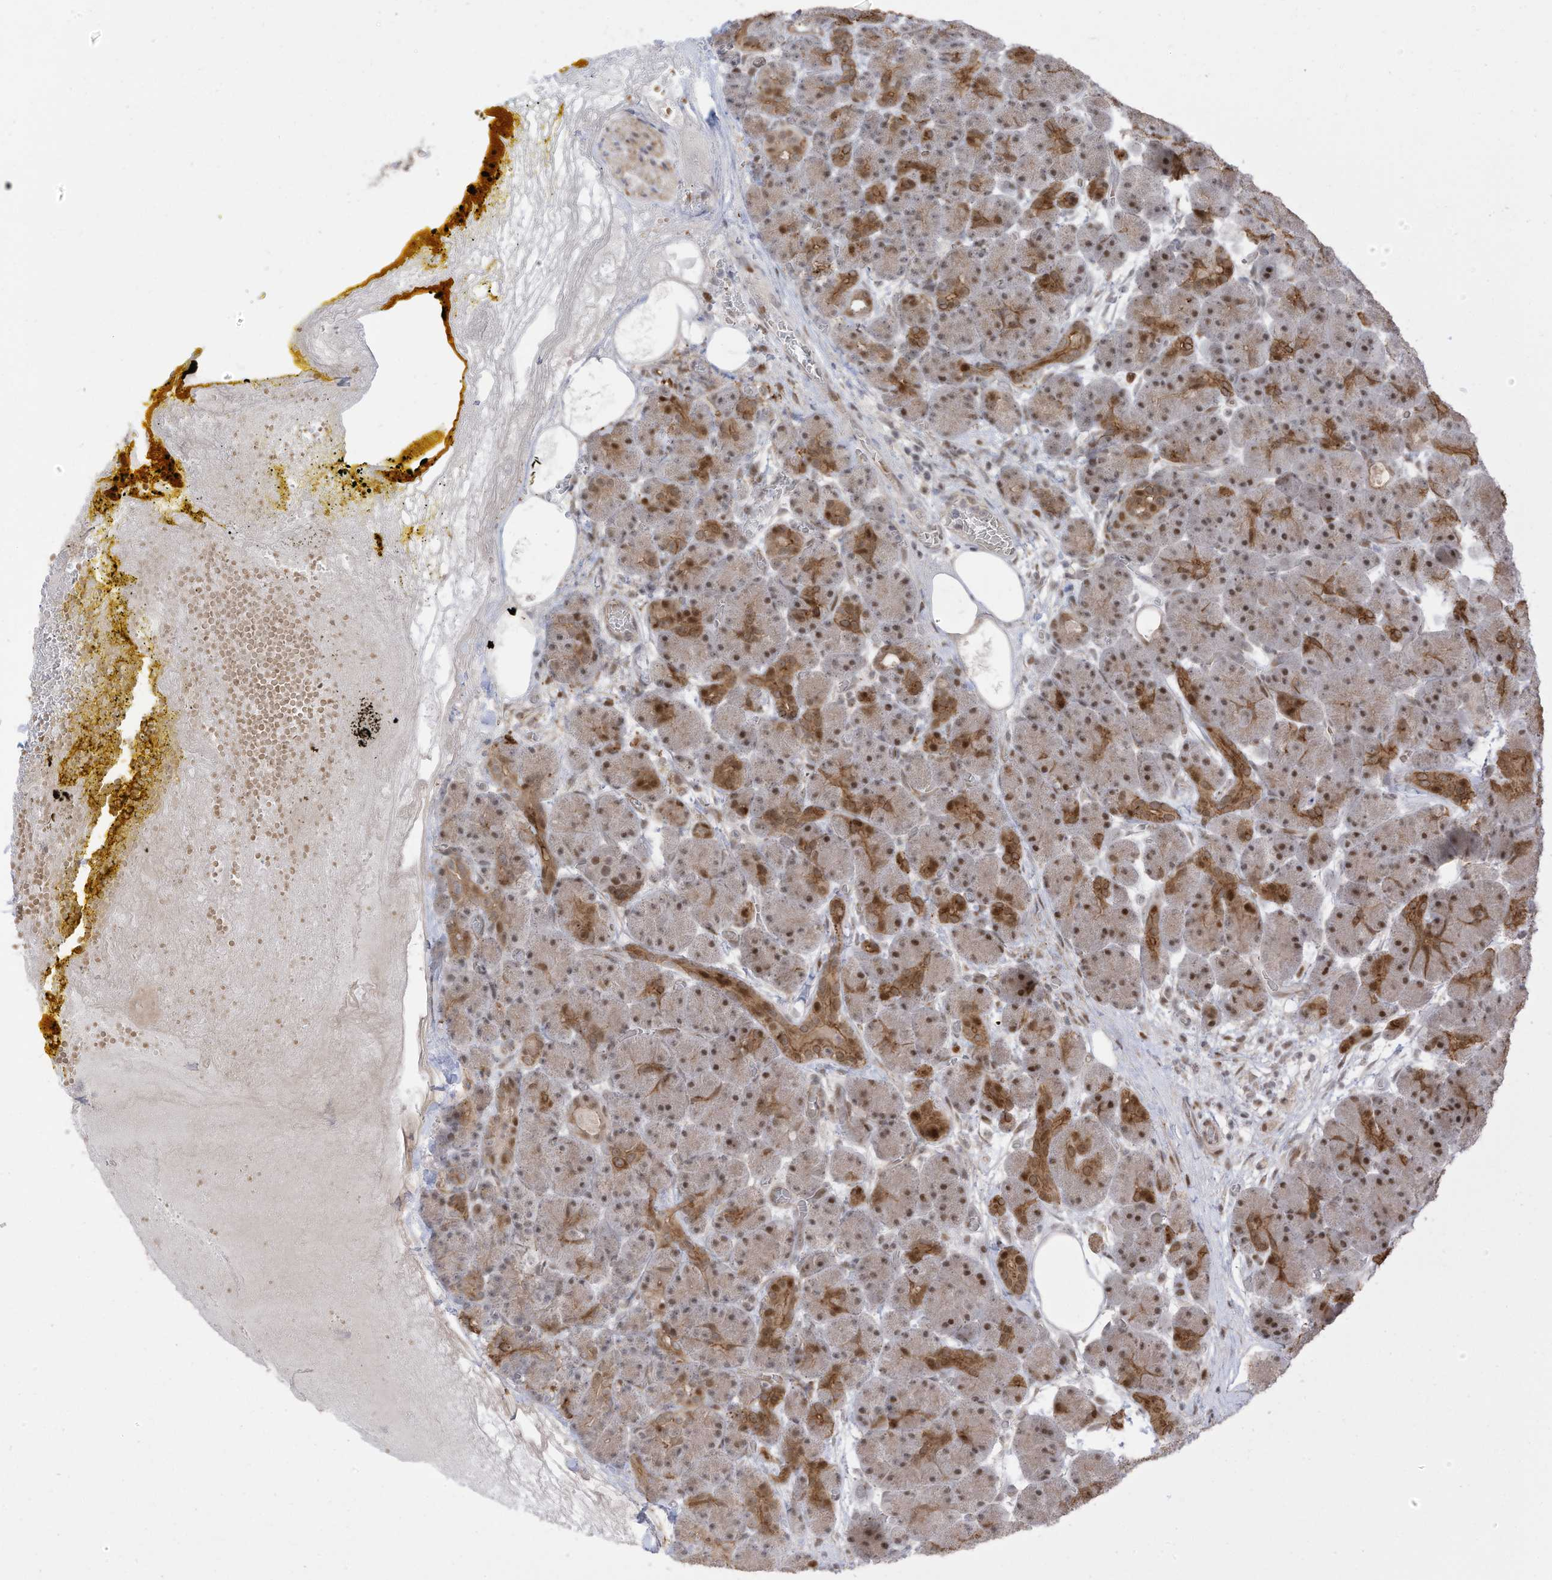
{"staining": {"intensity": "moderate", "quantity": "25%-75%", "location": "cytoplasmic/membranous,nuclear"}, "tissue": "pancreas", "cell_type": "Exocrine glandular cells", "image_type": "normal", "snomed": [{"axis": "morphology", "description": "Normal tissue, NOS"}, {"axis": "topography", "description": "Pancreas"}], "caption": "This photomicrograph exhibits benign pancreas stained with immunohistochemistry (IHC) to label a protein in brown. The cytoplasmic/membranous,nuclear of exocrine glandular cells show moderate positivity for the protein. Nuclei are counter-stained blue.", "gene": "ZCWPW2", "patient": {"sex": "male", "age": 63}}